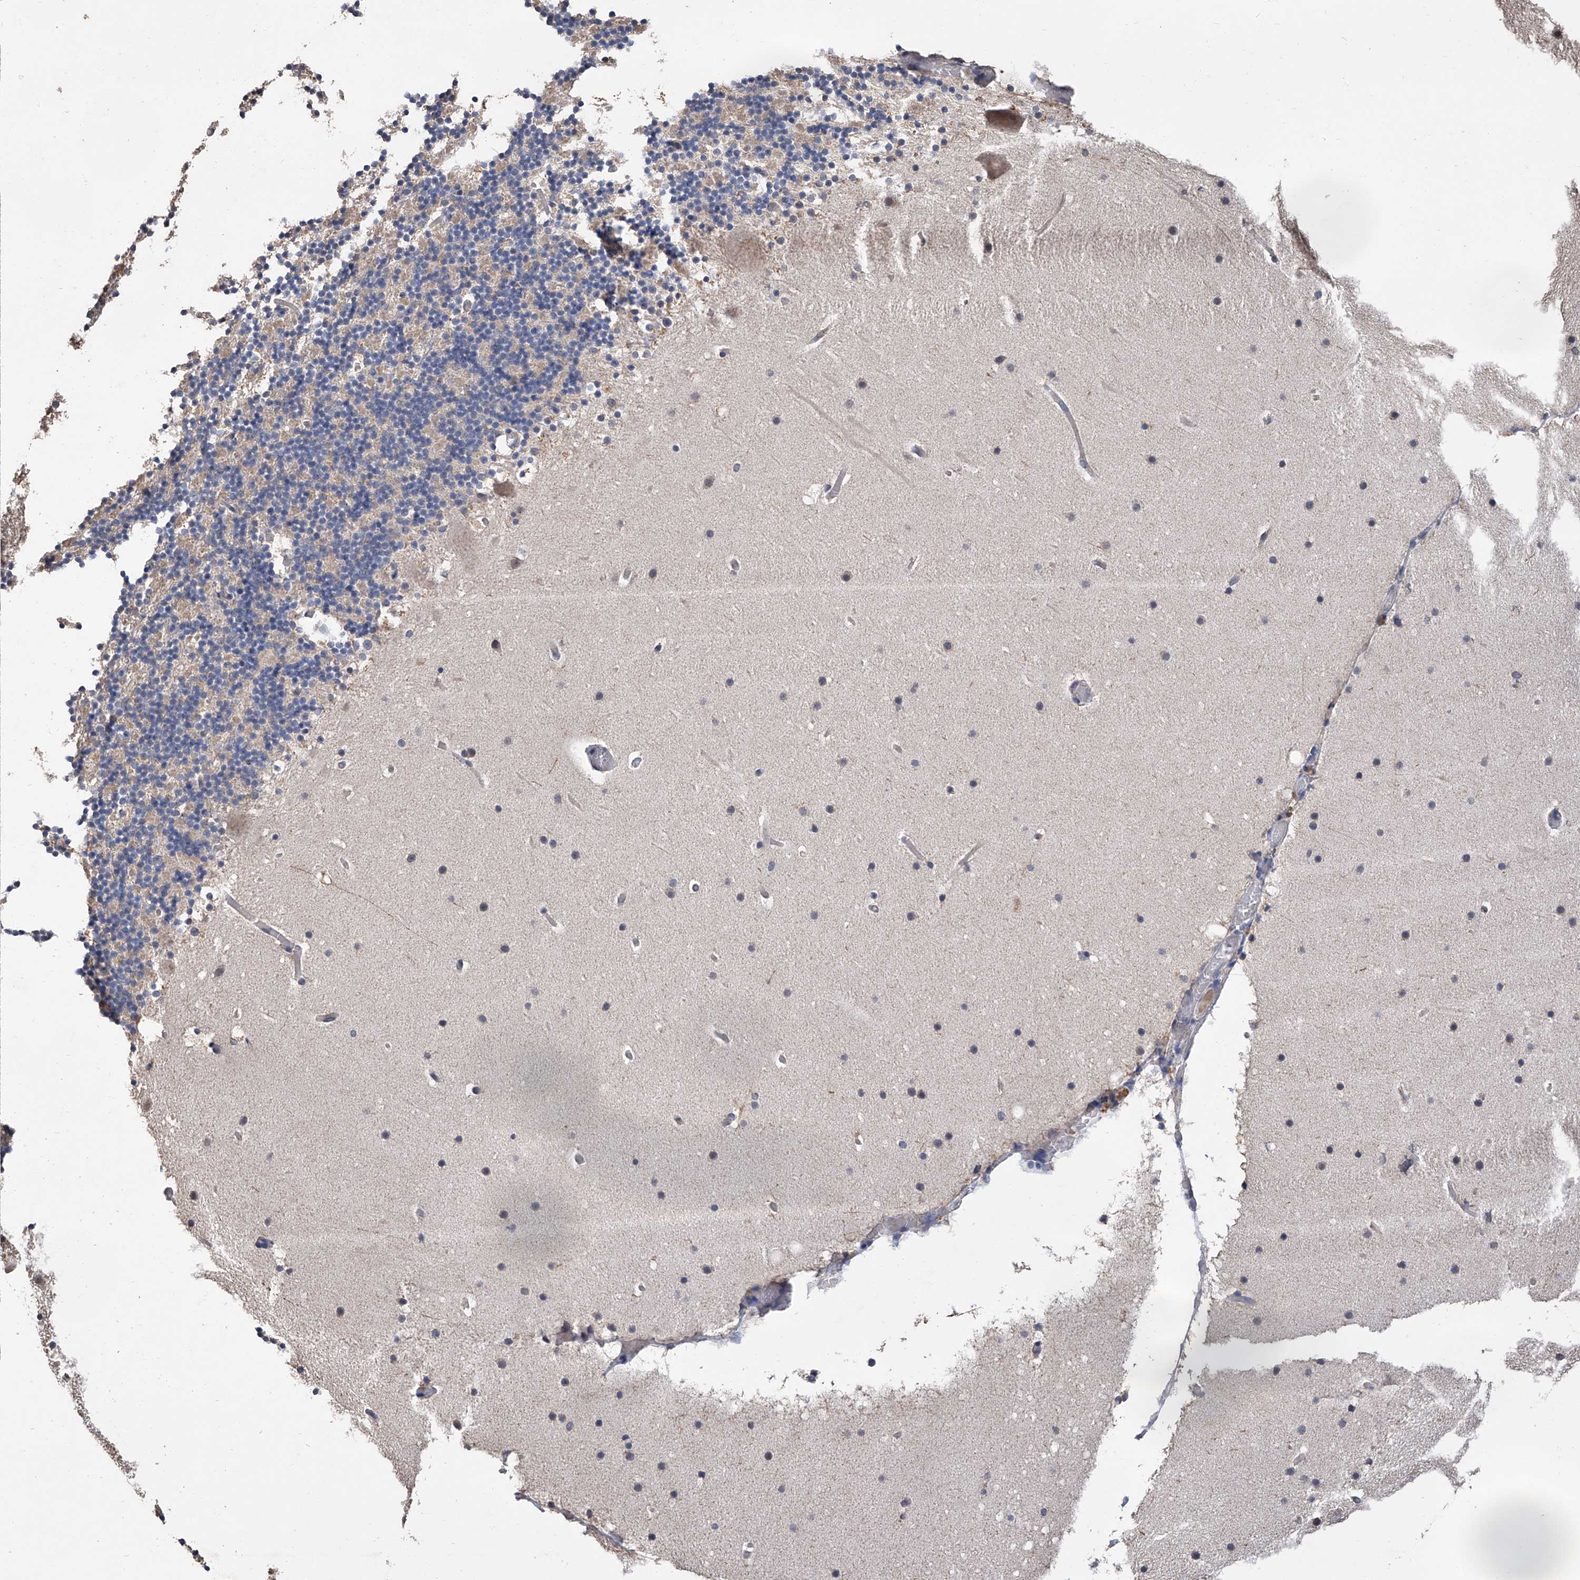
{"staining": {"intensity": "weak", "quantity": "<25%", "location": "cytoplasmic/membranous"}, "tissue": "cerebellum", "cell_type": "Cells in granular layer", "image_type": "normal", "snomed": [{"axis": "morphology", "description": "Normal tissue, NOS"}, {"axis": "topography", "description": "Cerebellum"}], "caption": "IHC micrograph of normal cerebellum stained for a protein (brown), which exhibits no positivity in cells in granular layer.", "gene": "GPT", "patient": {"sex": "male", "age": 57}}